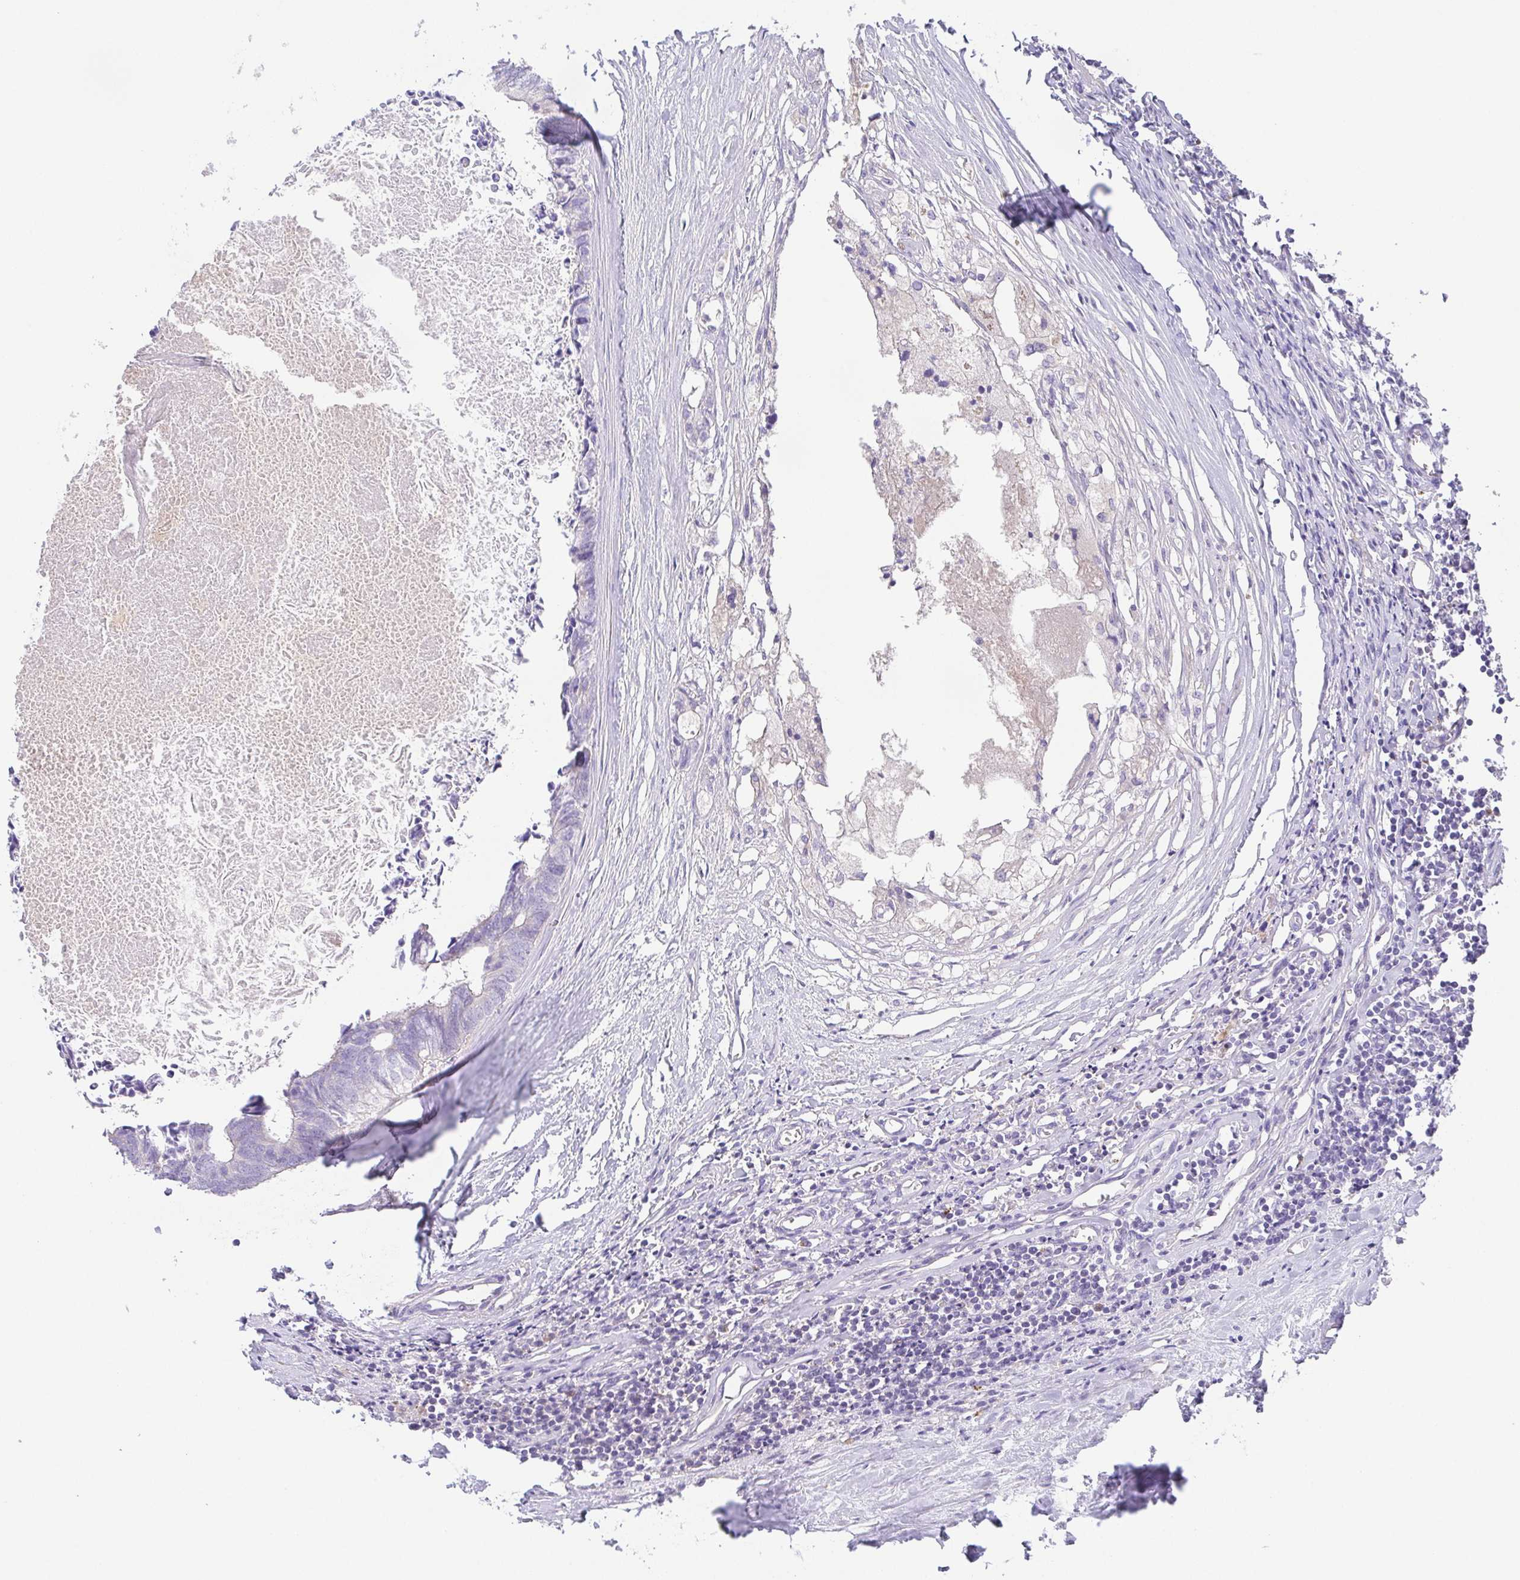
{"staining": {"intensity": "negative", "quantity": "none", "location": "none"}, "tissue": "colorectal cancer", "cell_type": "Tumor cells", "image_type": "cancer", "snomed": [{"axis": "morphology", "description": "Adenocarcinoma, NOS"}, {"axis": "topography", "description": "Colon"}, {"axis": "topography", "description": "Rectum"}], "caption": "High power microscopy histopathology image of an immunohistochemistry (IHC) photomicrograph of colorectal adenocarcinoma, revealing no significant positivity in tumor cells.", "gene": "PKDREJ", "patient": {"sex": "male", "age": 57}}